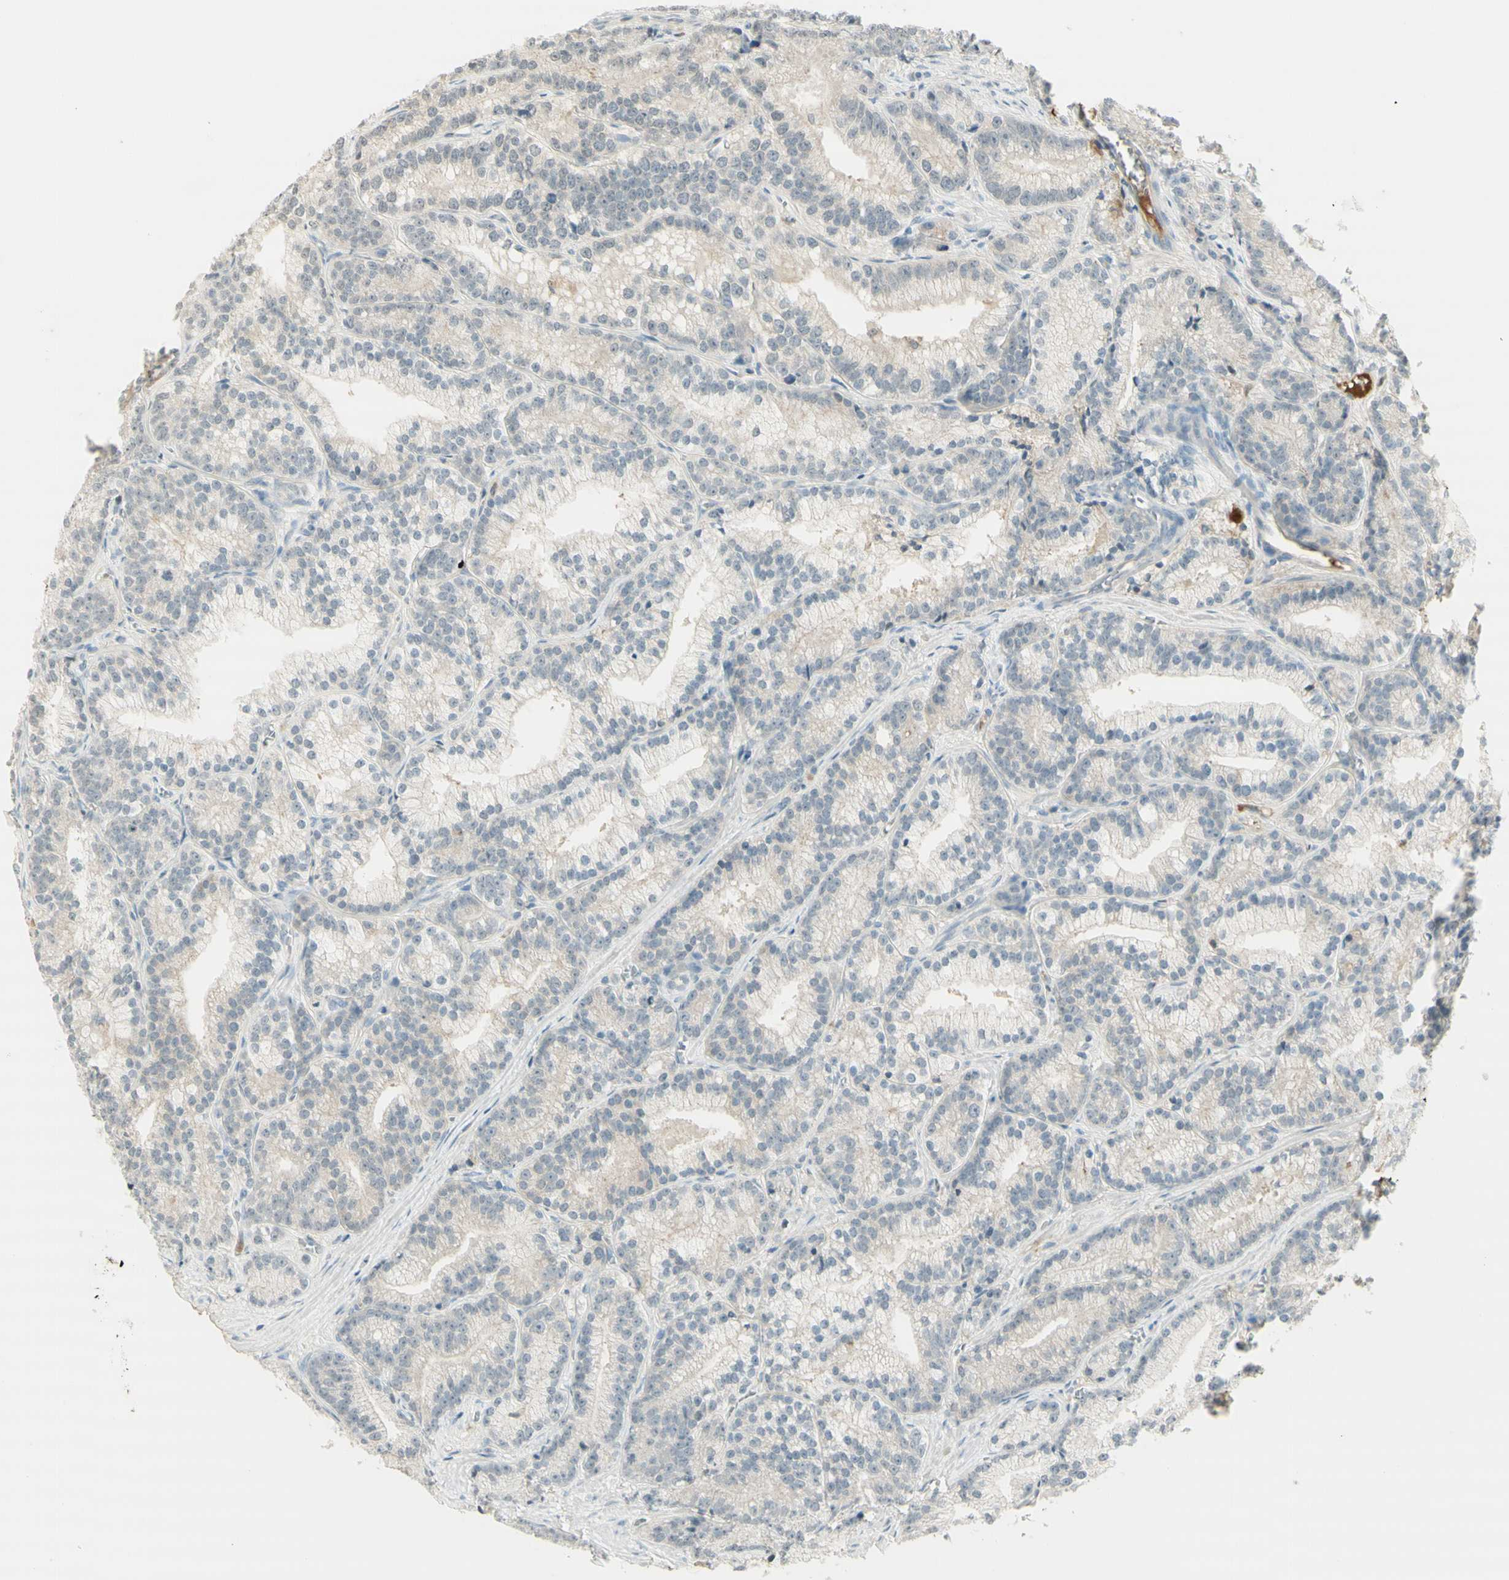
{"staining": {"intensity": "negative", "quantity": "none", "location": "none"}, "tissue": "prostate cancer", "cell_type": "Tumor cells", "image_type": "cancer", "snomed": [{"axis": "morphology", "description": "Adenocarcinoma, Low grade"}, {"axis": "topography", "description": "Prostate"}], "caption": "A histopathology image of prostate cancer stained for a protein shows no brown staining in tumor cells. Brightfield microscopy of immunohistochemistry stained with DAB (brown) and hematoxylin (blue), captured at high magnification.", "gene": "NID1", "patient": {"sex": "male", "age": 89}}